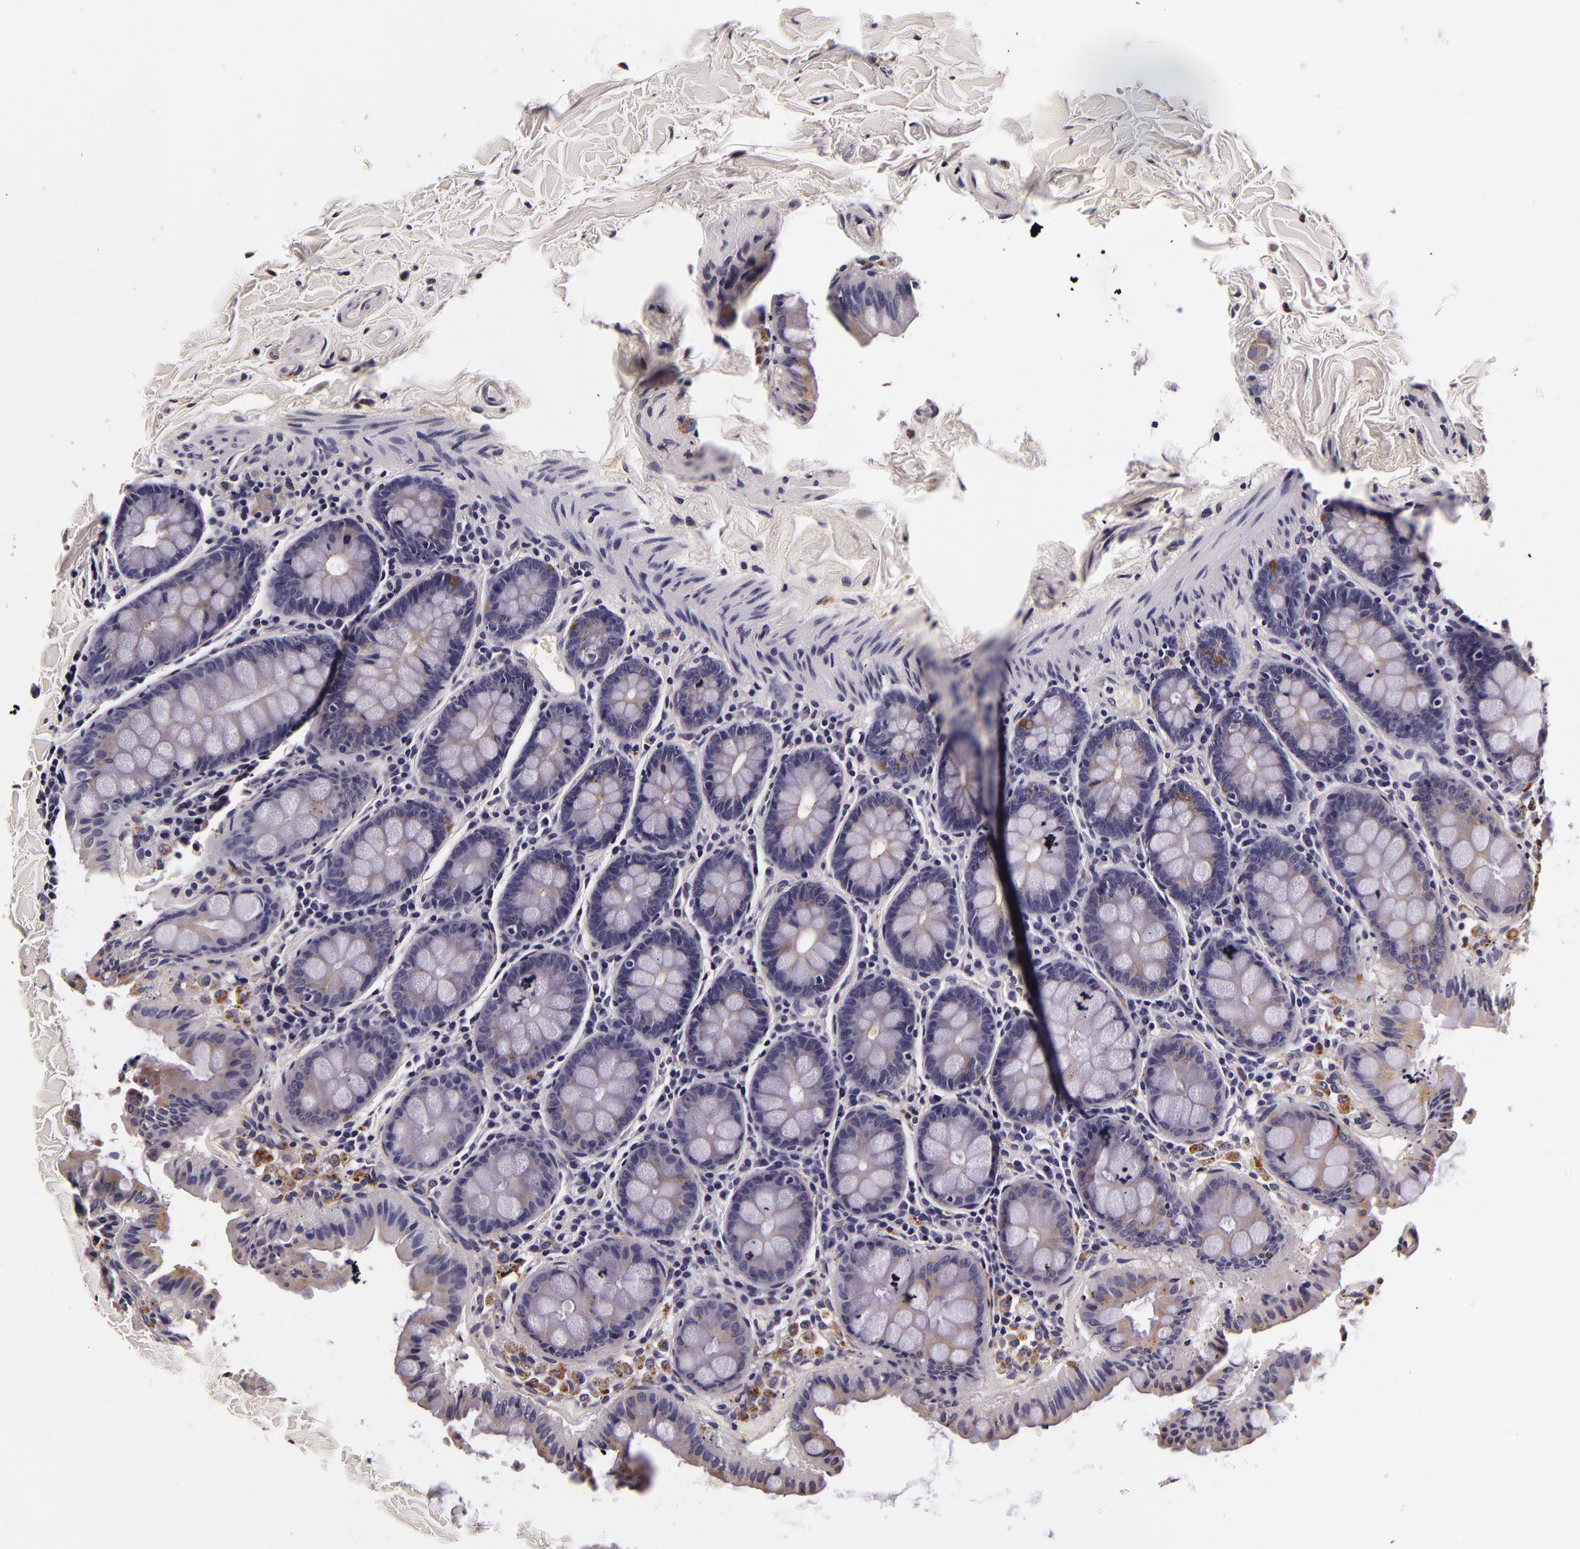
{"staining": {"intensity": "weak", "quantity": "25%-75%", "location": "cytoplasmic/membranous"}, "tissue": "colon", "cell_type": "Endothelial cells", "image_type": "normal", "snomed": [{"axis": "morphology", "description": "Normal tissue, NOS"}, {"axis": "topography", "description": "Colon"}], "caption": "The photomicrograph demonstrates staining of benign colon, revealing weak cytoplasmic/membranous protein staining (brown color) within endothelial cells.", "gene": "LGALS3BP", "patient": {"sex": "female", "age": 61}}